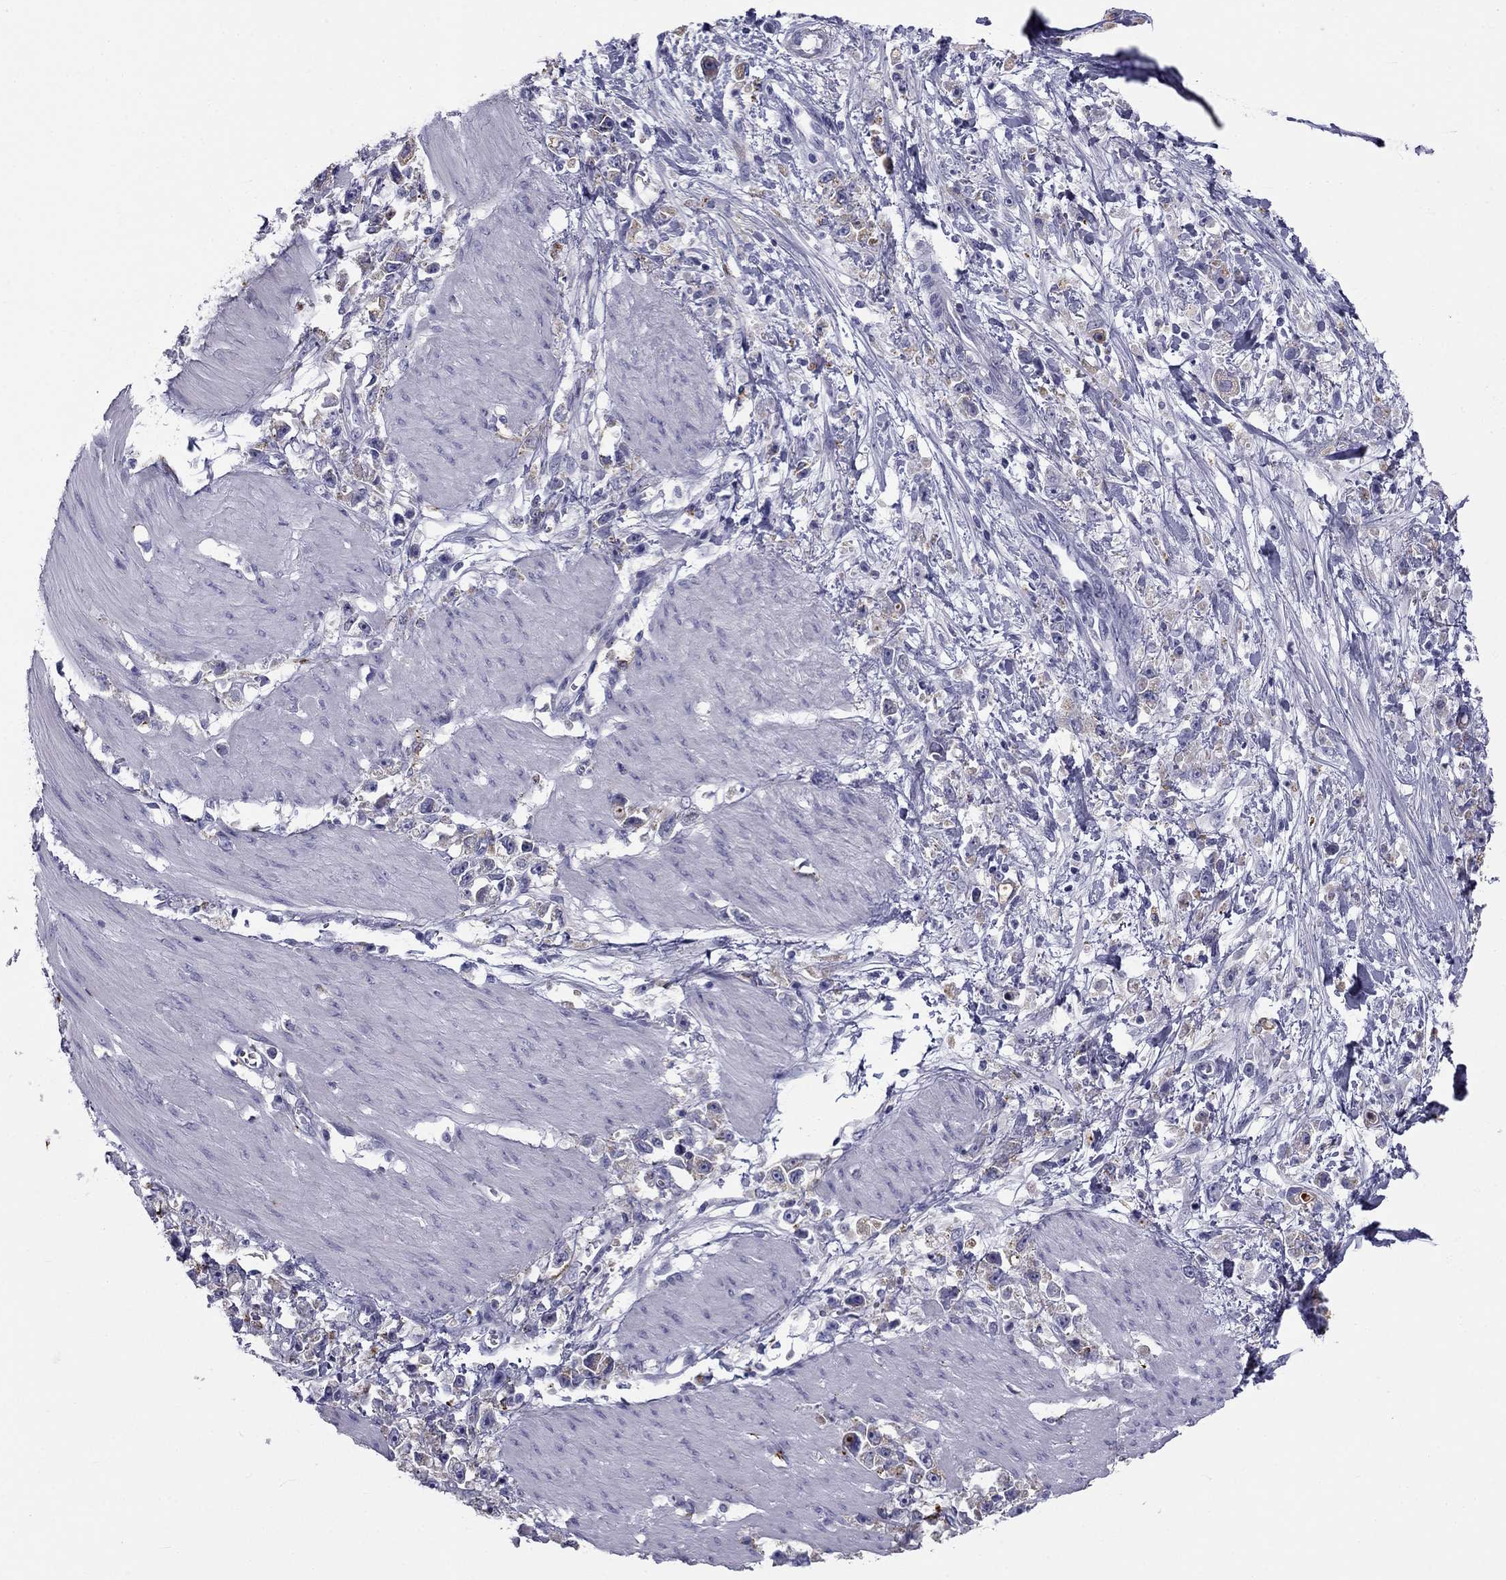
{"staining": {"intensity": "weak", "quantity": ">75%", "location": "cytoplasmic/membranous"}, "tissue": "stomach cancer", "cell_type": "Tumor cells", "image_type": "cancer", "snomed": [{"axis": "morphology", "description": "Adenocarcinoma, NOS"}, {"axis": "topography", "description": "Stomach"}], "caption": "DAB immunohistochemical staining of stomach cancer (adenocarcinoma) shows weak cytoplasmic/membranous protein positivity in about >75% of tumor cells.", "gene": "CLPSL2", "patient": {"sex": "female", "age": 59}}